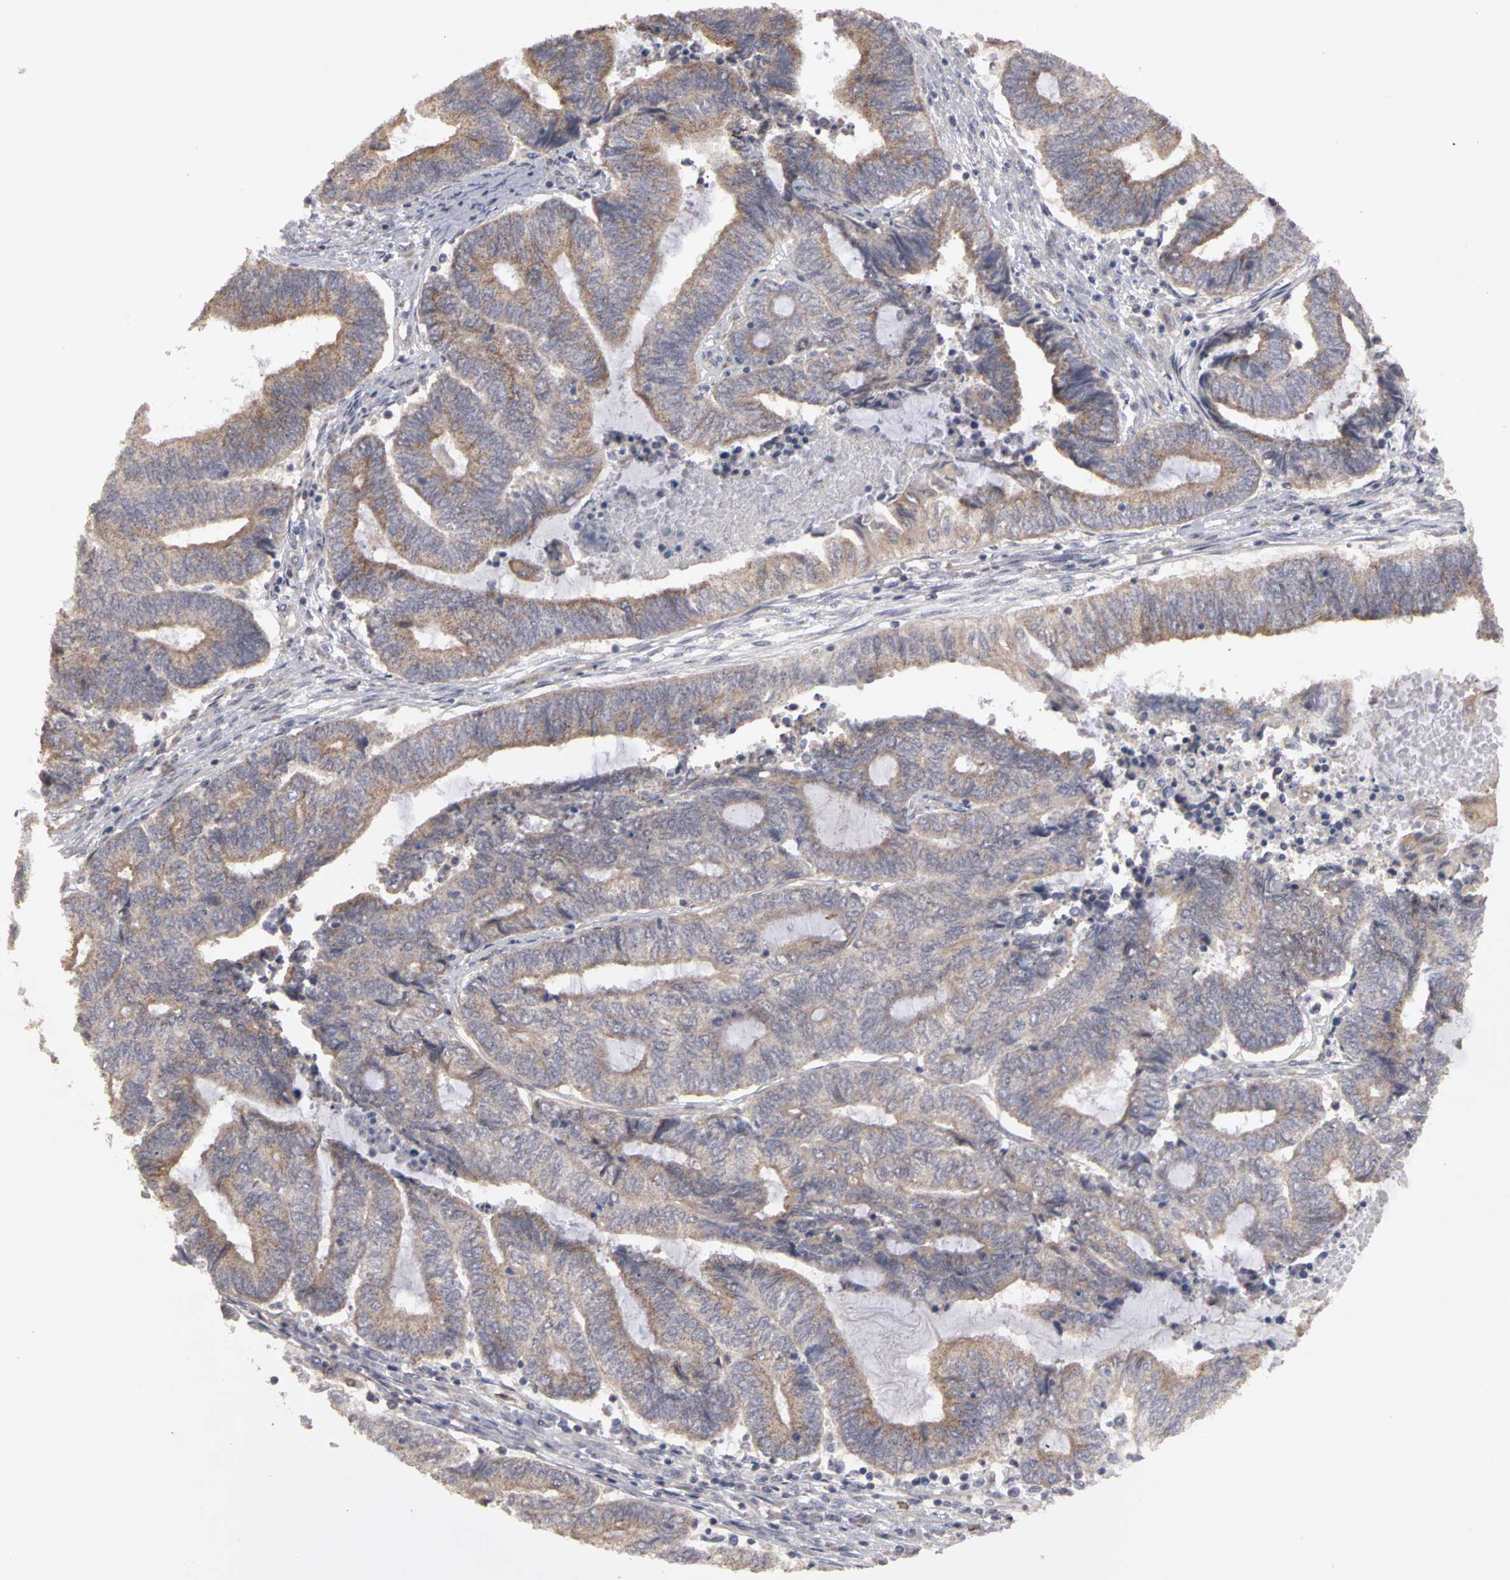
{"staining": {"intensity": "moderate", "quantity": "25%-75%", "location": "cytoplasmic/membranous"}, "tissue": "endometrial cancer", "cell_type": "Tumor cells", "image_type": "cancer", "snomed": [{"axis": "morphology", "description": "Adenocarcinoma, NOS"}, {"axis": "topography", "description": "Uterus"}, {"axis": "topography", "description": "Endometrium"}], "caption": "High-power microscopy captured an IHC photomicrograph of endometrial adenocarcinoma, revealing moderate cytoplasmic/membranous positivity in approximately 25%-75% of tumor cells.", "gene": "PLEKHA1", "patient": {"sex": "female", "age": 70}}